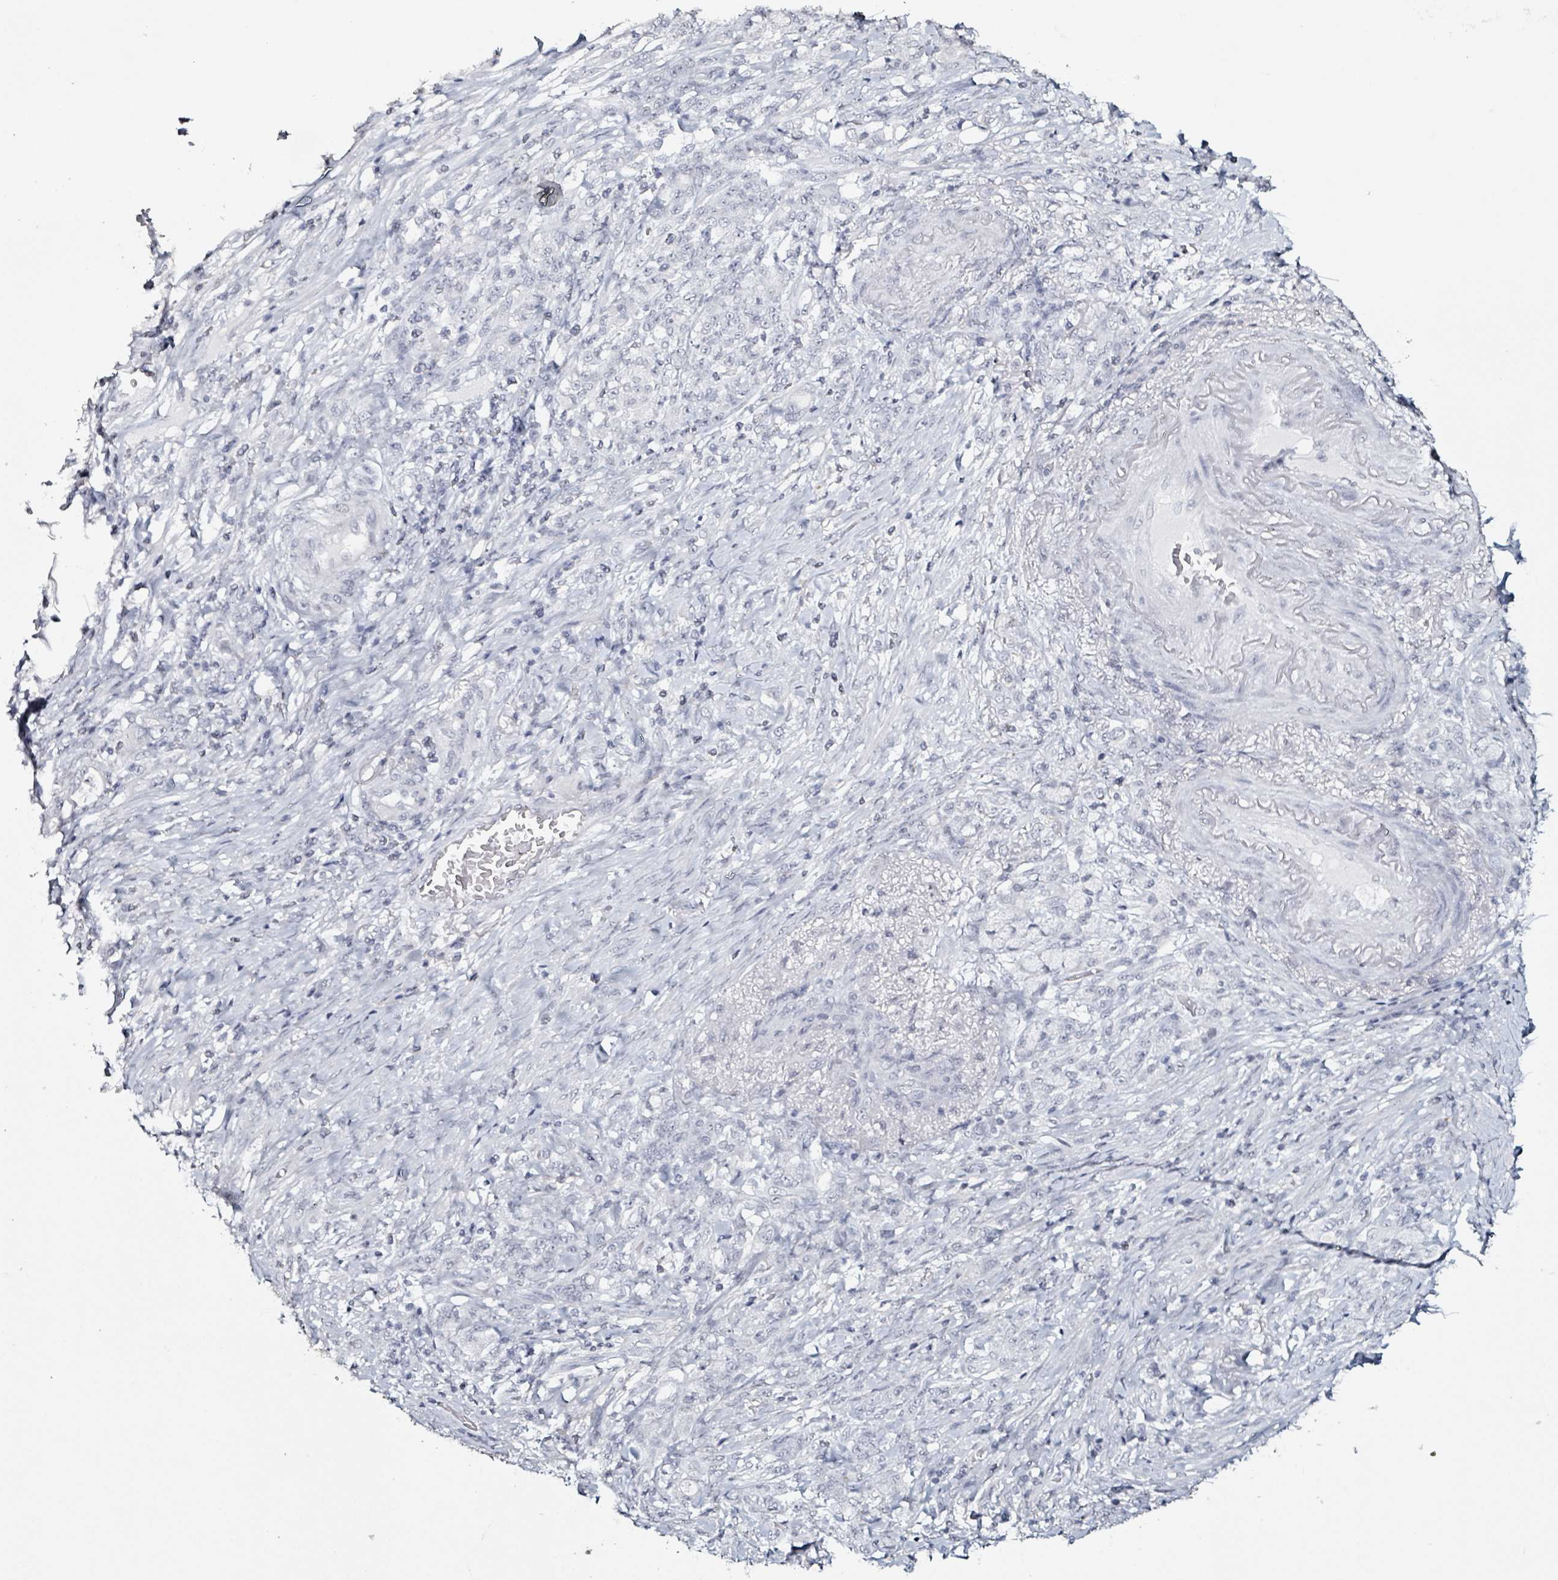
{"staining": {"intensity": "negative", "quantity": "none", "location": "none"}, "tissue": "stomach cancer", "cell_type": "Tumor cells", "image_type": "cancer", "snomed": [{"axis": "morphology", "description": "Adenocarcinoma, NOS"}, {"axis": "topography", "description": "Stomach"}], "caption": "Immunohistochemistry photomicrograph of neoplastic tissue: human stomach cancer stained with DAB demonstrates no significant protein expression in tumor cells.", "gene": "CA9", "patient": {"sex": "female", "age": 79}}